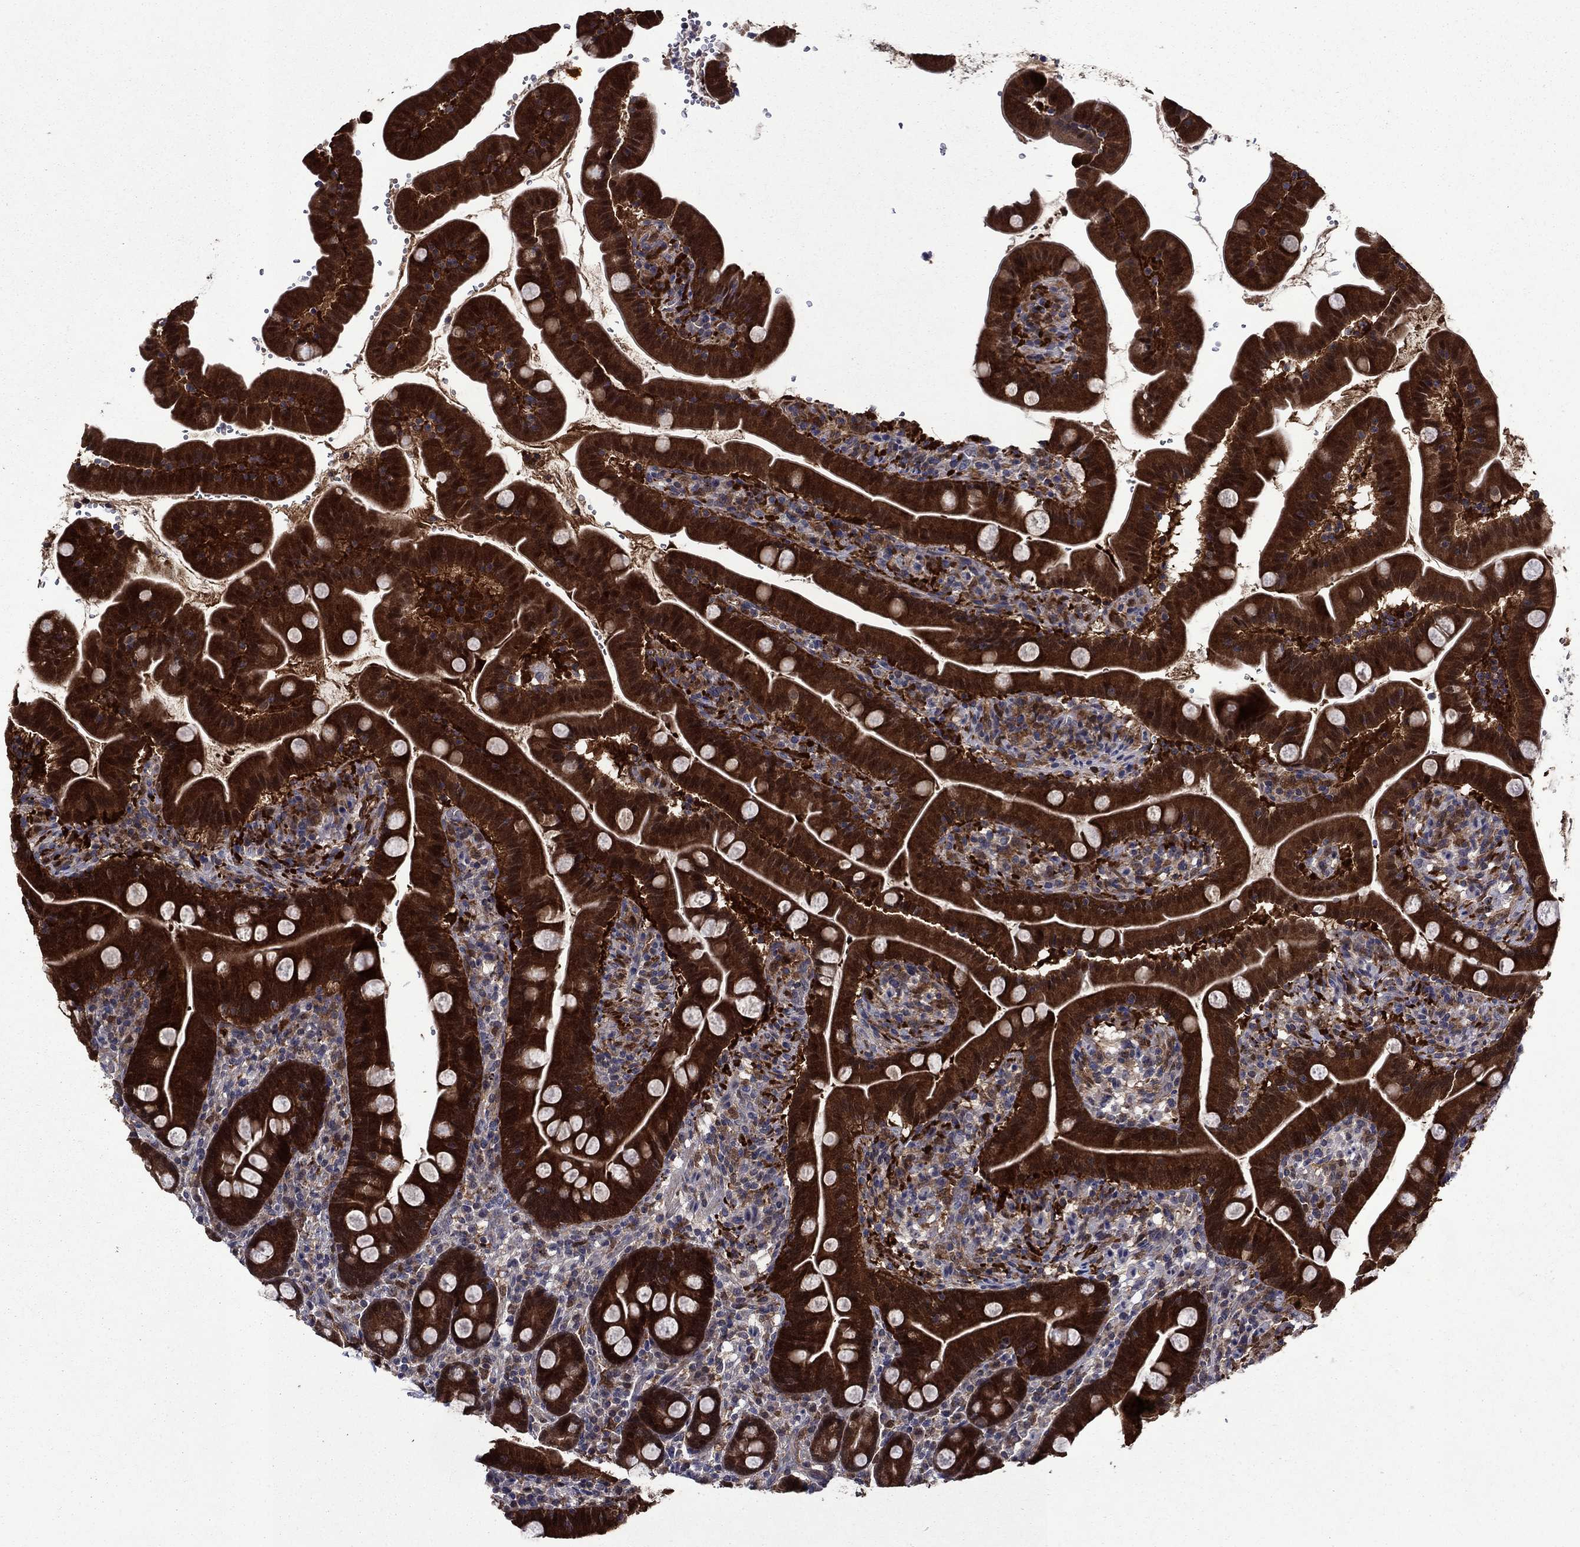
{"staining": {"intensity": "strong", "quantity": ">75%", "location": "cytoplasmic/membranous"}, "tissue": "small intestine", "cell_type": "Glandular cells", "image_type": "normal", "snomed": [{"axis": "morphology", "description": "Normal tissue, NOS"}, {"axis": "topography", "description": "Small intestine"}], "caption": "The immunohistochemical stain labels strong cytoplasmic/membranous expression in glandular cells of normal small intestine.", "gene": "TPMT", "patient": {"sex": "female", "age": 44}}